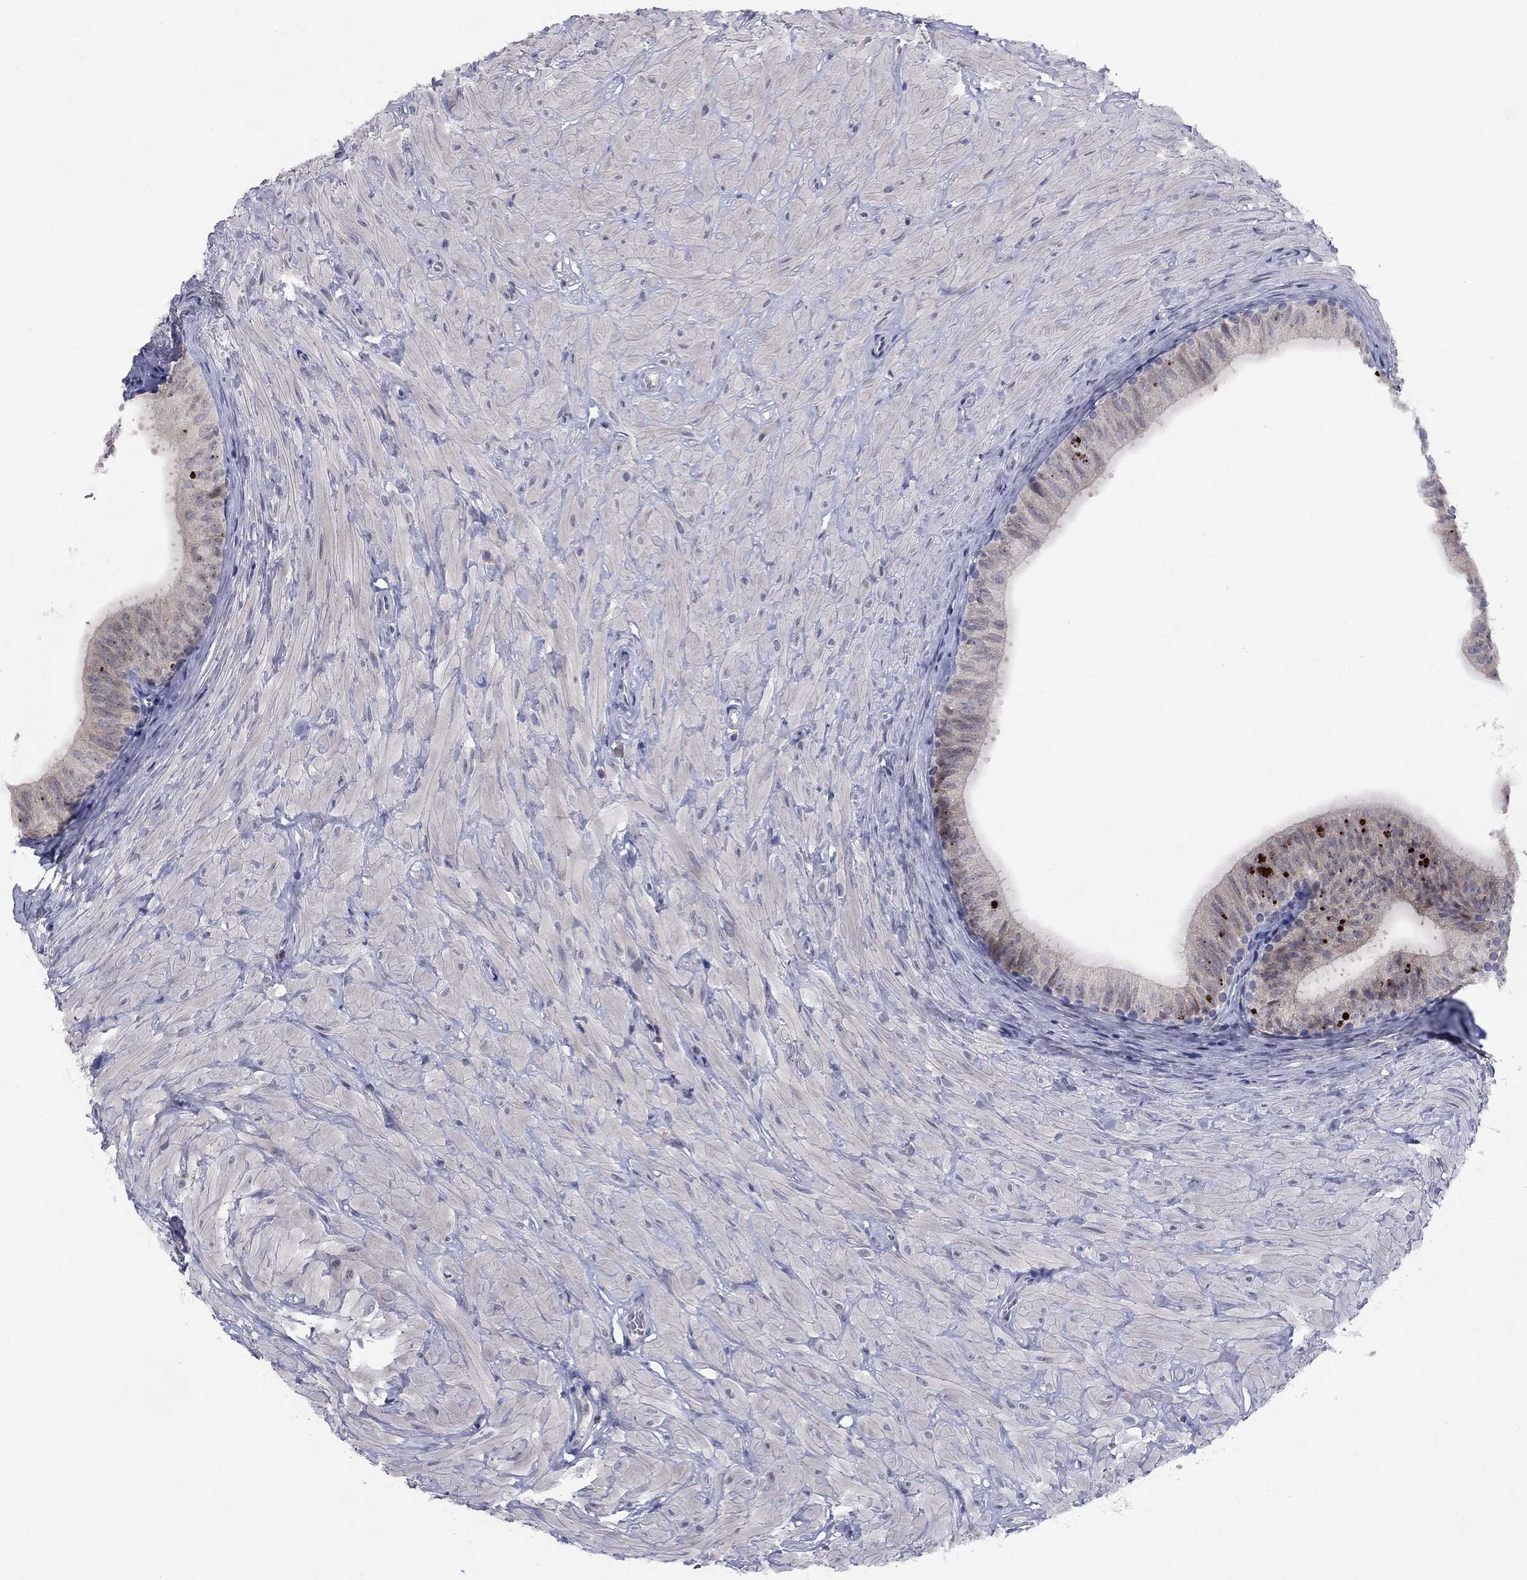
{"staining": {"intensity": "negative", "quantity": "none", "location": "none"}, "tissue": "epididymis", "cell_type": "Glandular cells", "image_type": "normal", "snomed": [{"axis": "morphology", "description": "Normal tissue, NOS"}, {"axis": "topography", "description": "Epididymis"}, {"axis": "topography", "description": "Vas deferens"}], "caption": "IHC micrograph of unremarkable human epididymis stained for a protein (brown), which shows no staining in glandular cells.", "gene": "CACNA1A", "patient": {"sex": "male", "age": 23}}